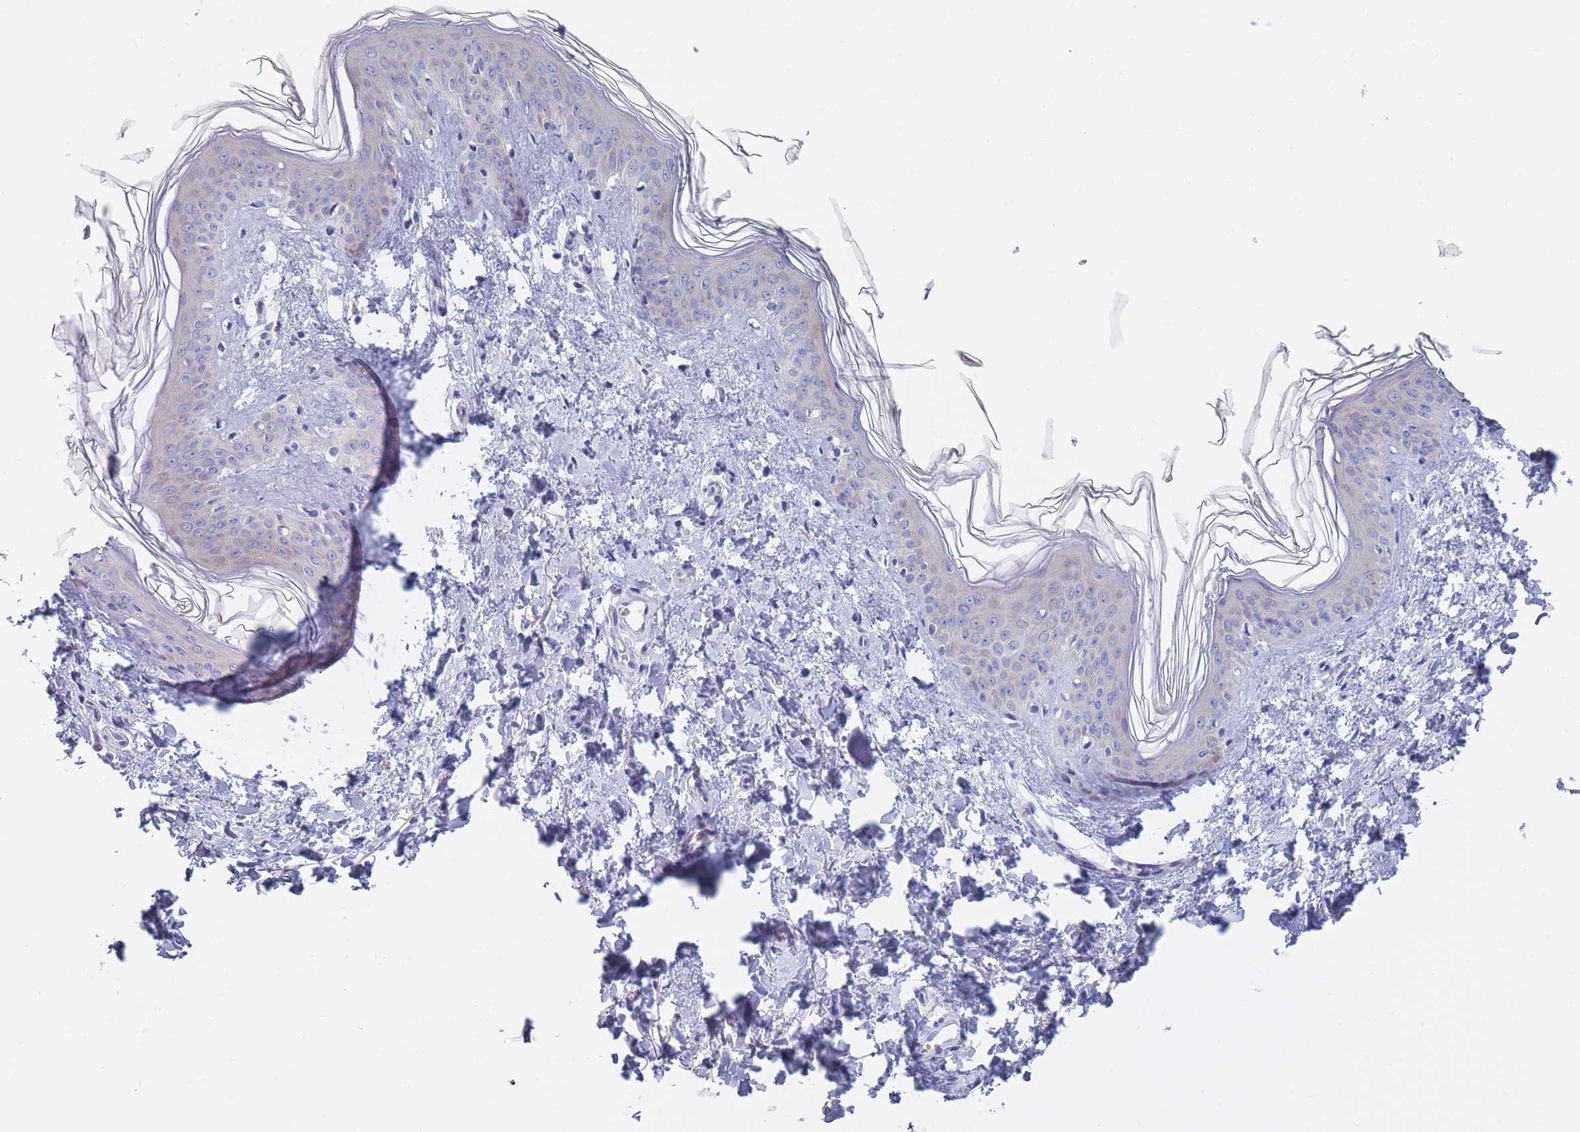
{"staining": {"intensity": "negative", "quantity": "none", "location": "none"}, "tissue": "skin", "cell_type": "Fibroblasts", "image_type": "normal", "snomed": [{"axis": "morphology", "description": "Normal tissue, NOS"}, {"axis": "topography", "description": "Skin"}], "caption": "Fibroblasts show no significant expression in benign skin. (Stains: DAB (3,3'-diaminobenzidine) immunohistochemistry (IHC) with hematoxylin counter stain, Microscopy: brightfield microscopy at high magnification).", "gene": "PIGU", "patient": {"sex": "female", "age": 41}}